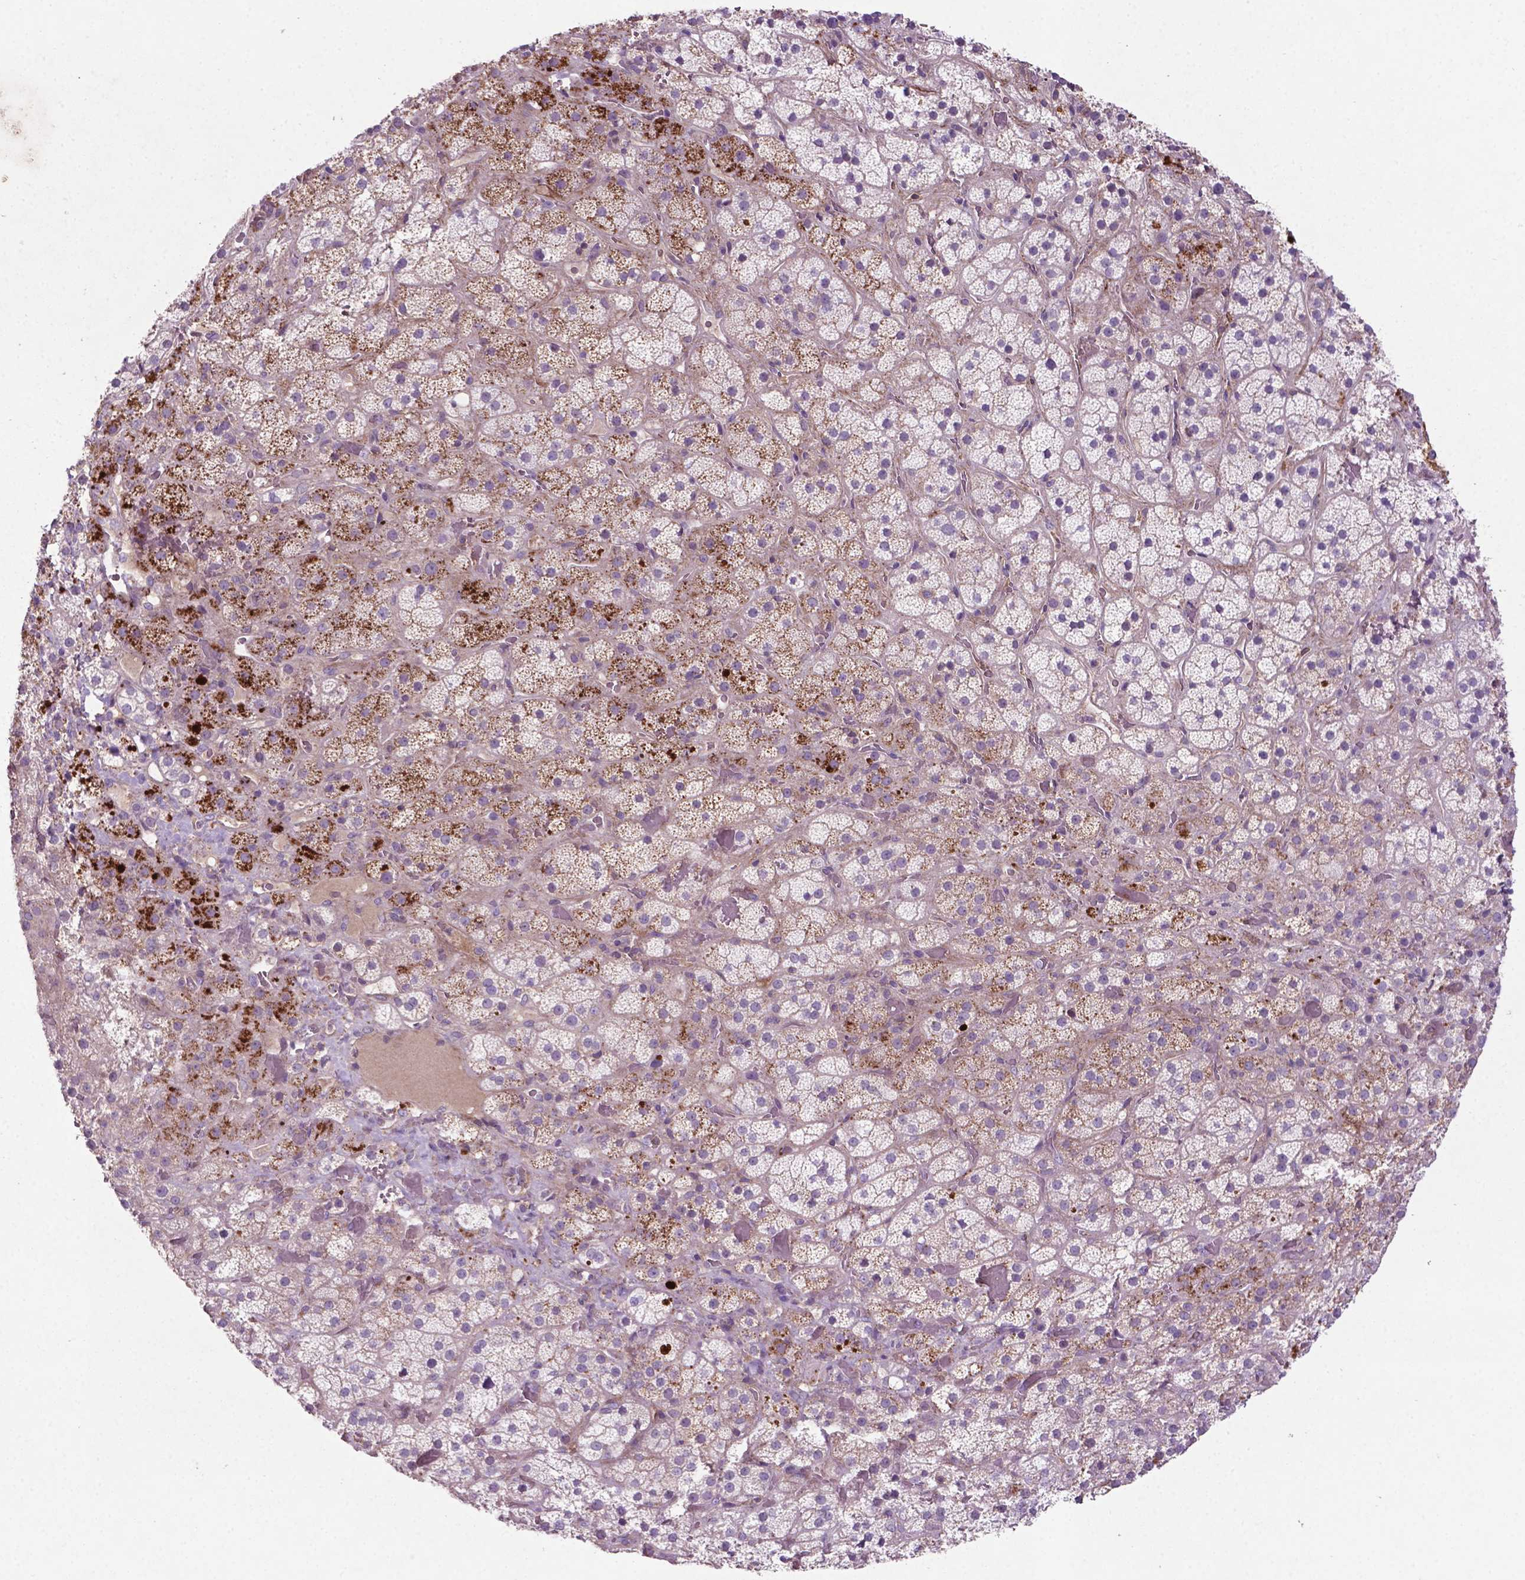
{"staining": {"intensity": "strong", "quantity": "<25%", "location": "cytoplasmic/membranous"}, "tissue": "adrenal gland", "cell_type": "Glandular cells", "image_type": "normal", "snomed": [{"axis": "morphology", "description": "Normal tissue, NOS"}, {"axis": "topography", "description": "Adrenal gland"}], "caption": "Glandular cells show medium levels of strong cytoplasmic/membranous staining in about <25% of cells in unremarkable human adrenal gland. (brown staining indicates protein expression, while blue staining denotes nuclei).", "gene": "BMP4", "patient": {"sex": "male", "age": 57}}